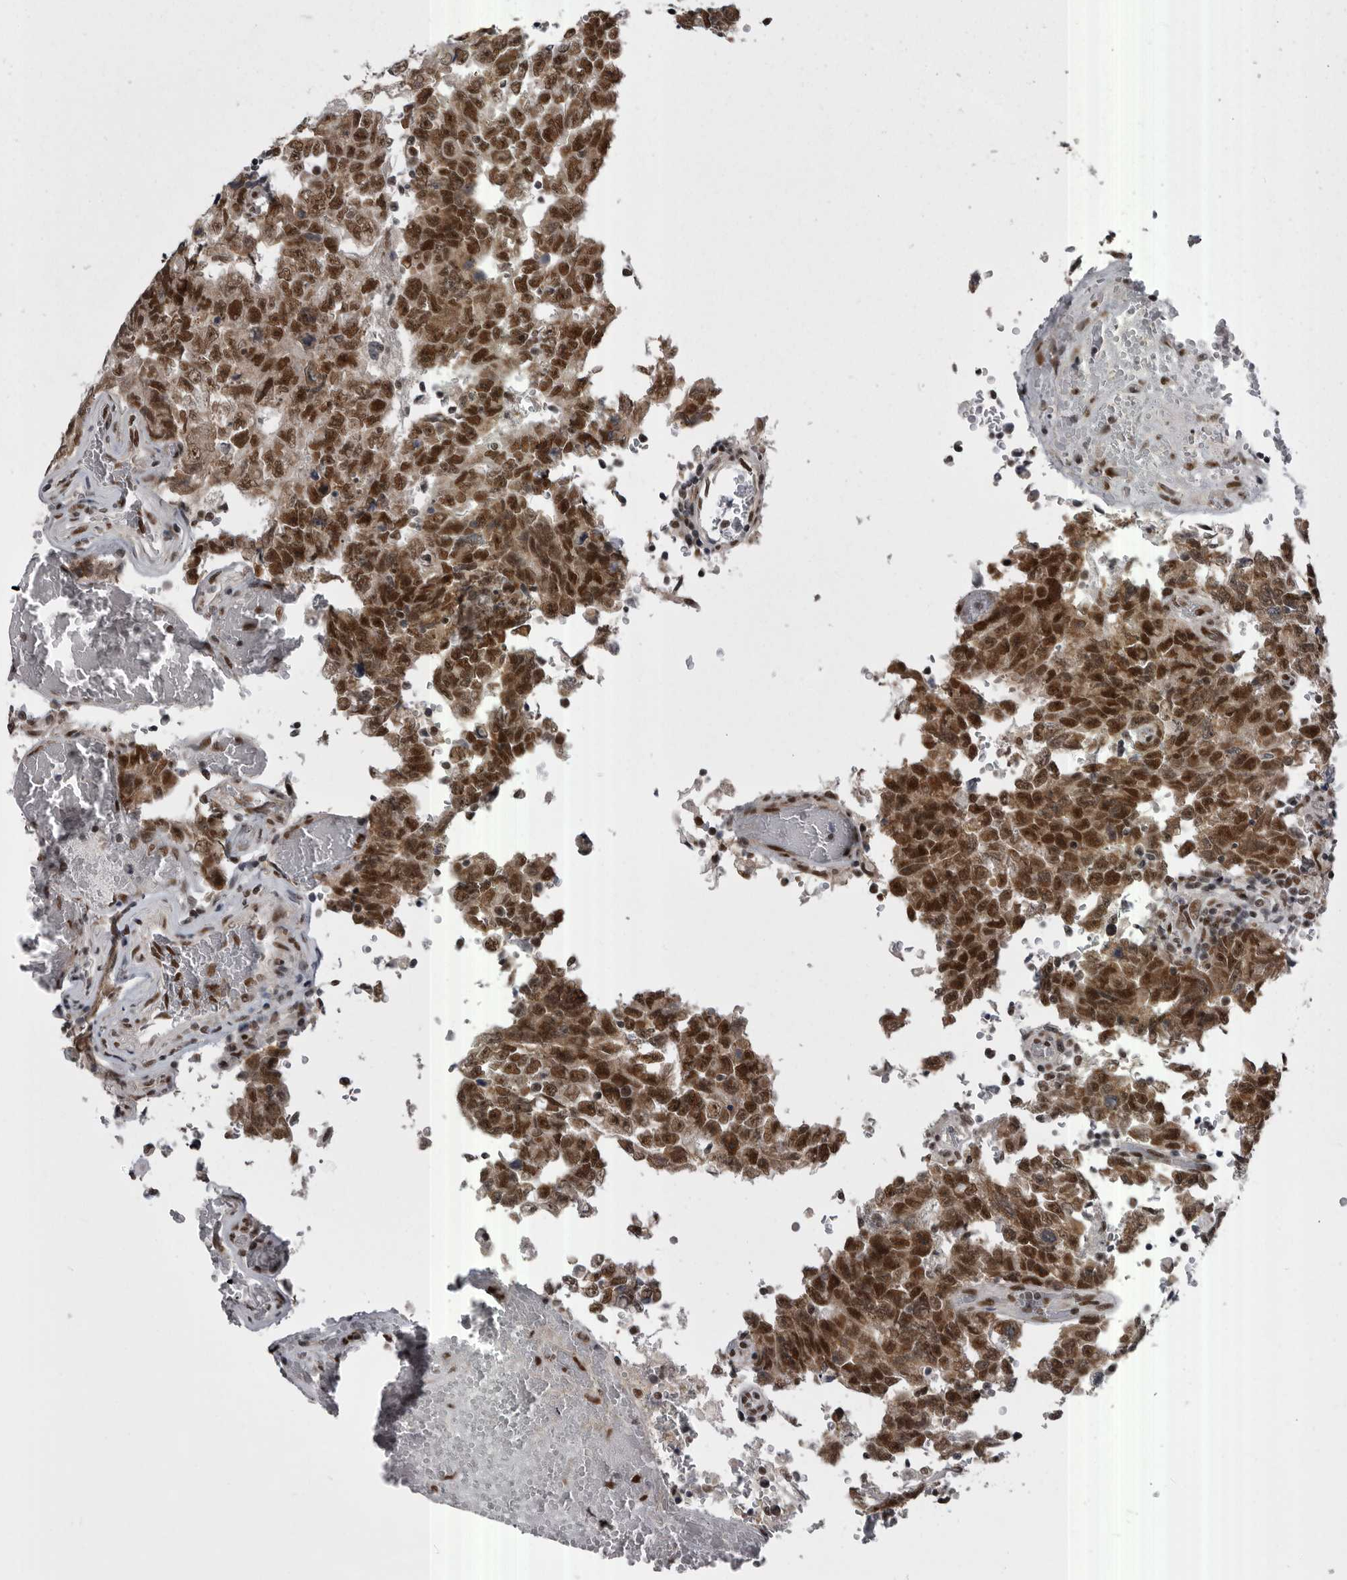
{"staining": {"intensity": "strong", "quantity": ">75%", "location": "nuclear"}, "tissue": "testis cancer", "cell_type": "Tumor cells", "image_type": "cancer", "snomed": [{"axis": "morphology", "description": "Carcinoma, Embryonal, NOS"}, {"axis": "topography", "description": "Testis"}], "caption": "Embryonal carcinoma (testis) was stained to show a protein in brown. There is high levels of strong nuclear expression in approximately >75% of tumor cells. (DAB = brown stain, brightfield microscopy at high magnification).", "gene": "MEPCE", "patient": {"sex": "male", "age": 26}}